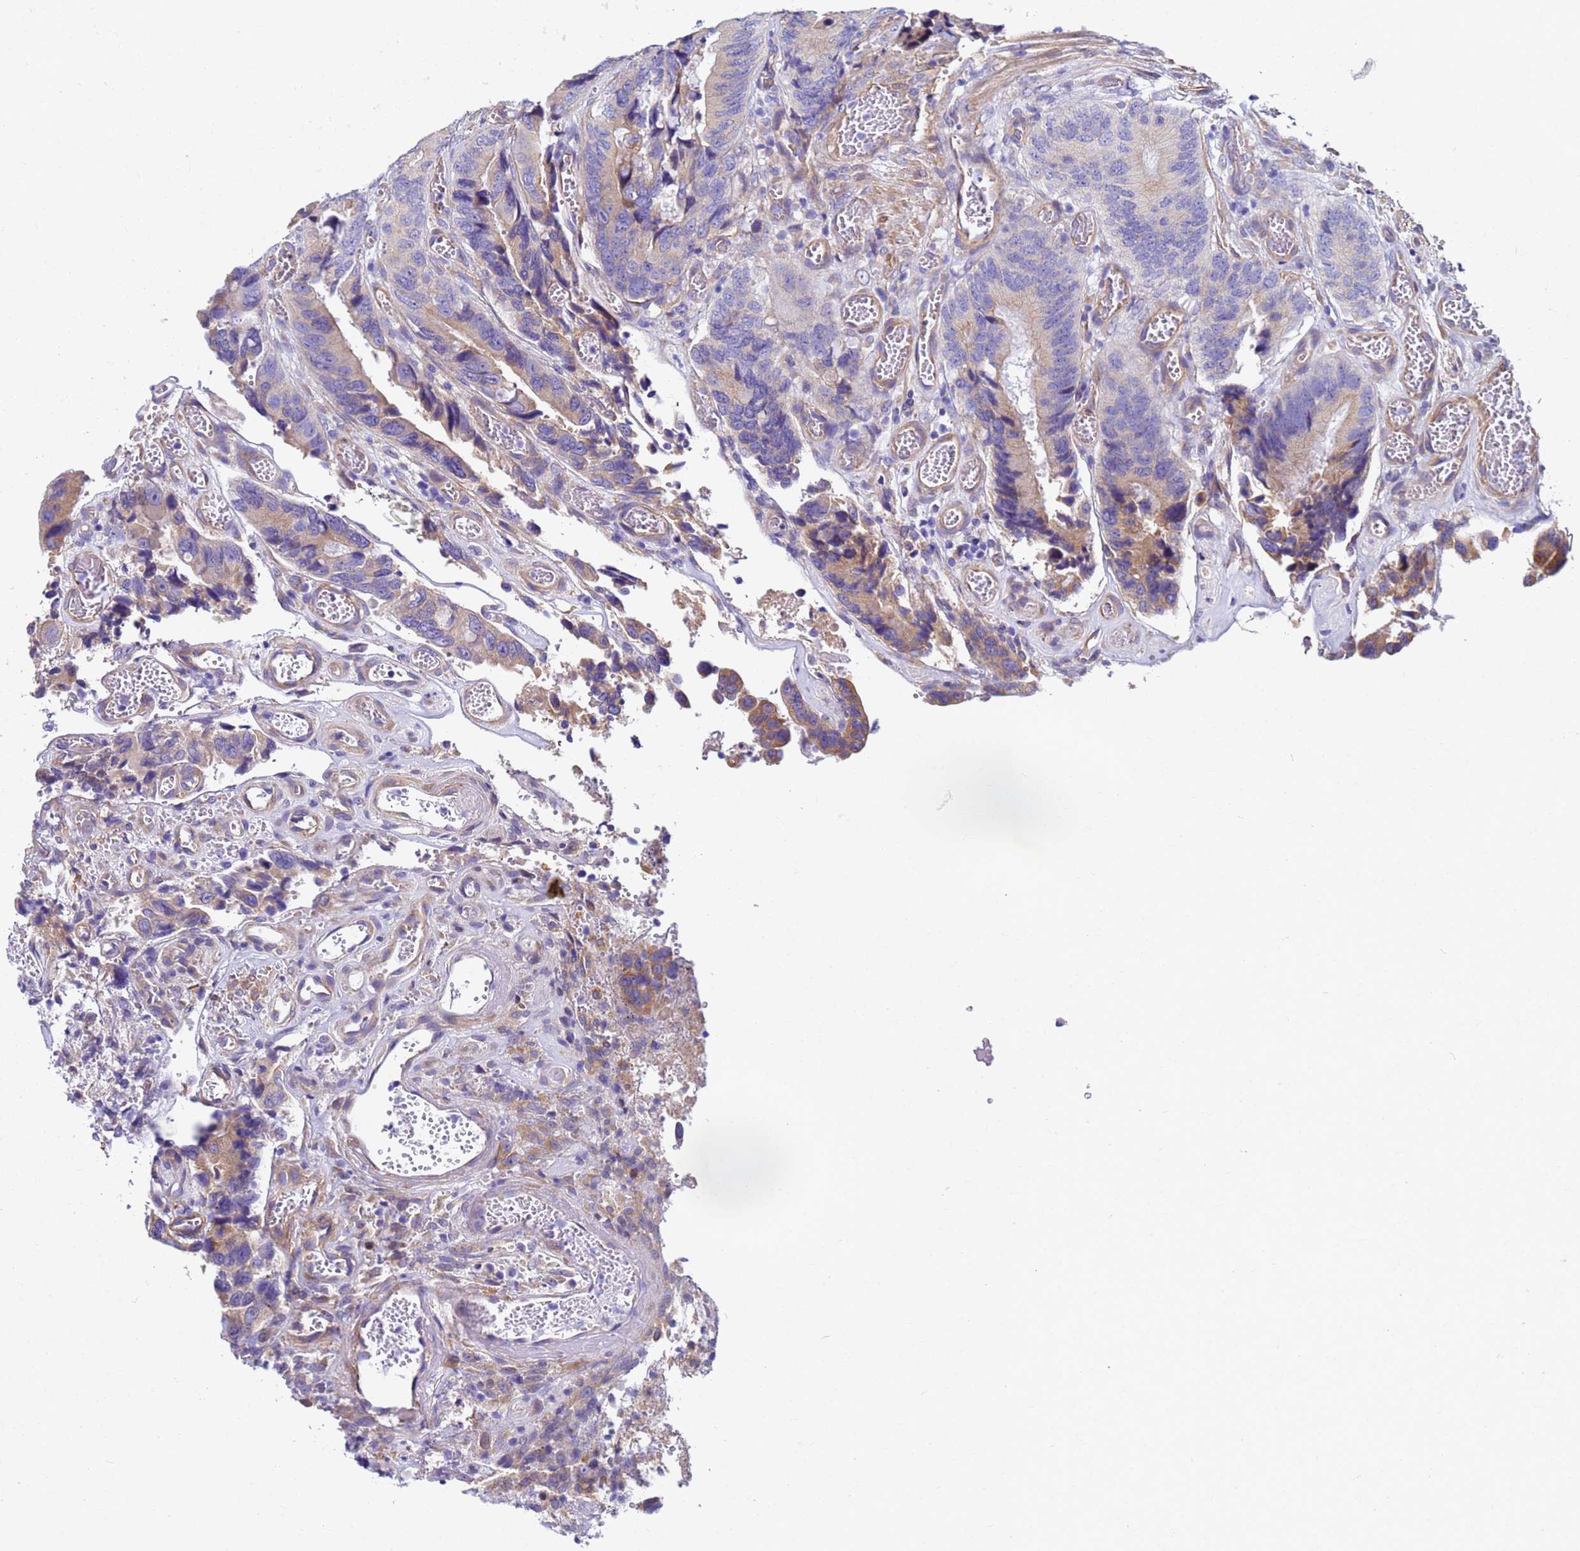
{"staining": {"intensity": "moderate", "quantity": "25%-75%", "location": "cytoplasmic/membranous"}, "tissue": "colorectal cancer", "cell_type": "Tumor cells", "image_type": "cancer", "snomed": [{"axis": "morphology", "description": "Adenocarcinoma, NOS"}, {"axis": "topography", "description": "Colon"}], "caption": "High-magnification brightfield microscopy of colorectal adenocarcinoma stained with DAB (brown) and counterstained with hematoxylin (blue). tumor cells exhibit moderate cytoplasmic/membranous expression is present in approximately25%-75% of cells.", "gene": "JRKL", "patient": {"sex": "male", "age": 84}}